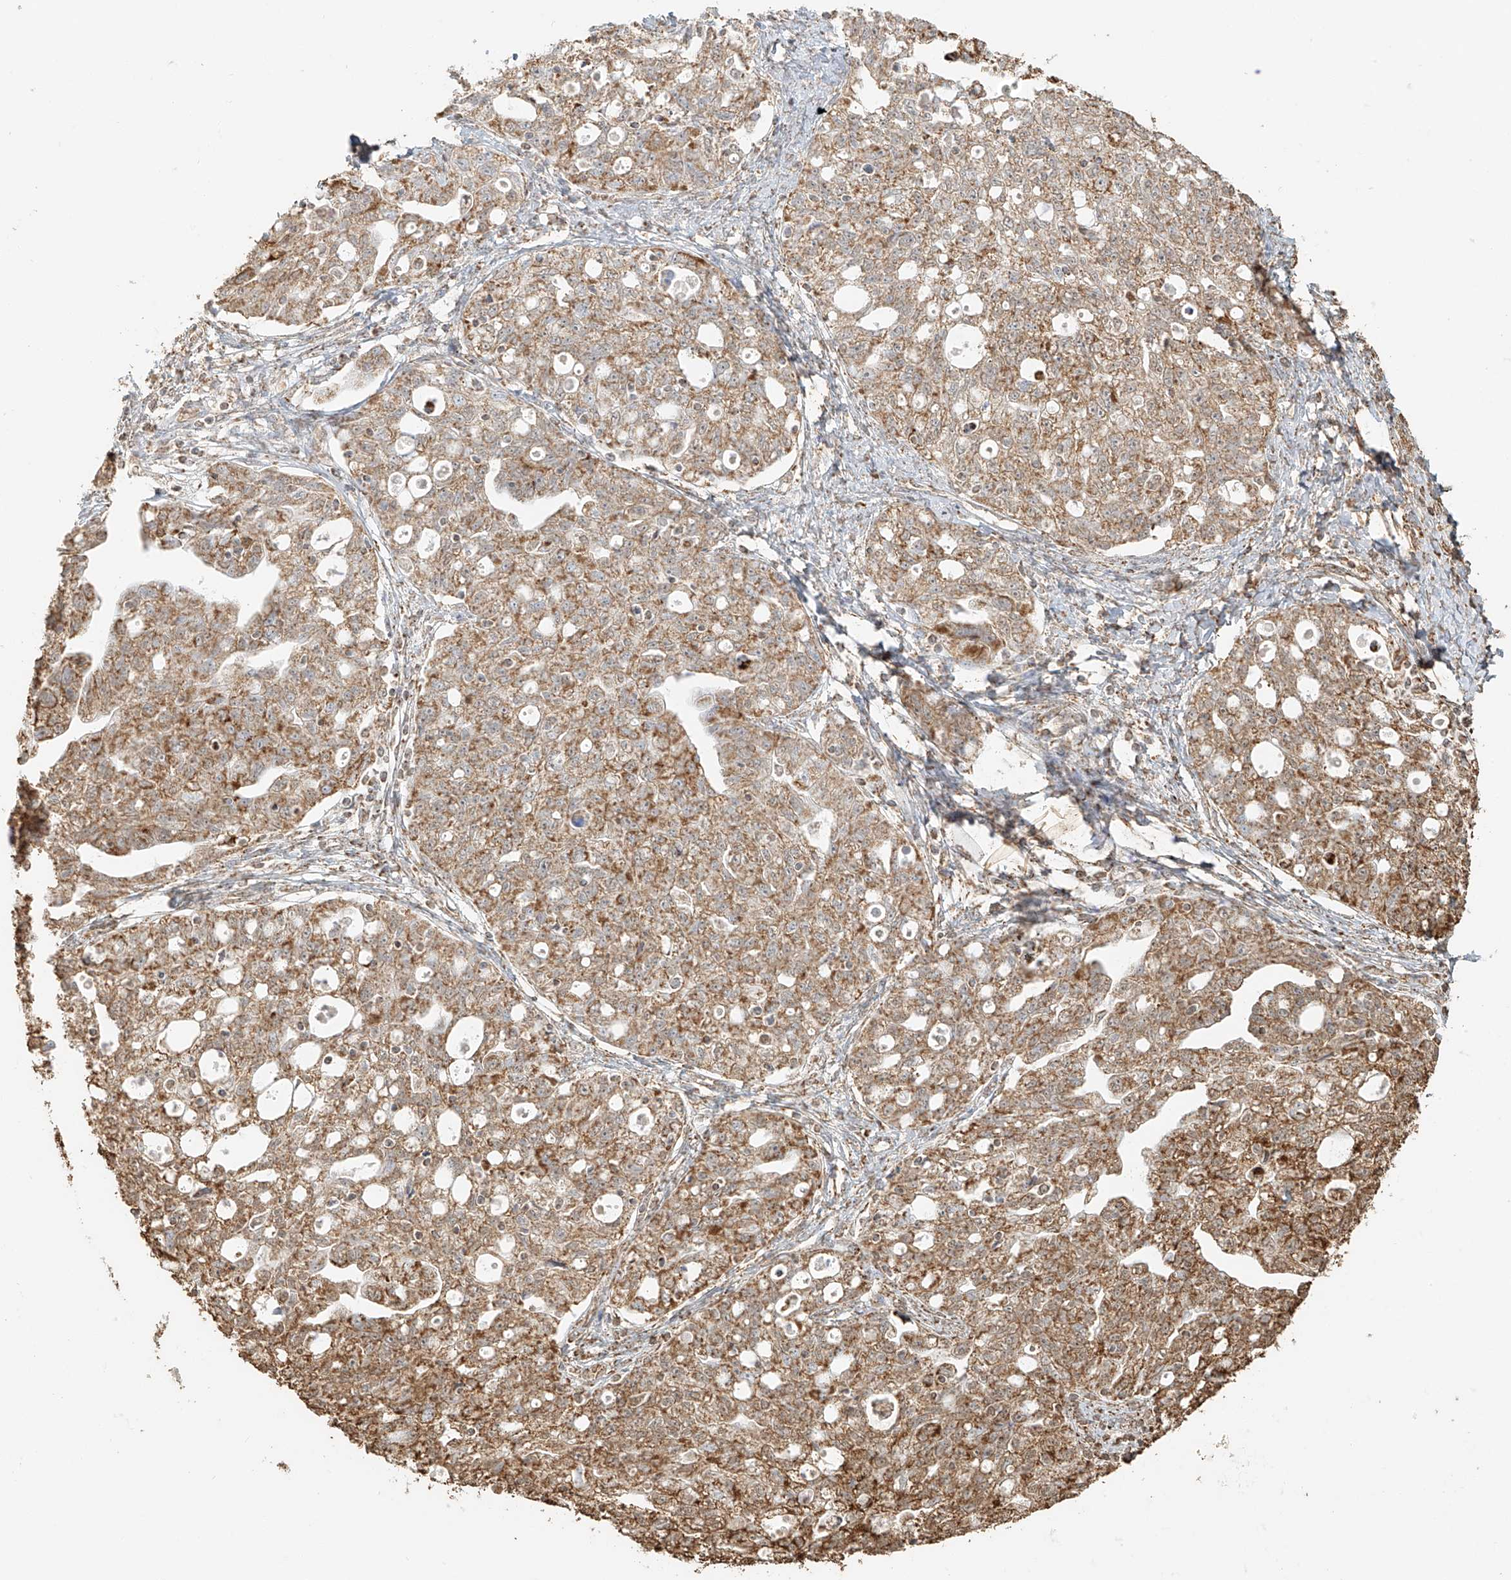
{"staining": {"intensity": "moderate", "quantity": ">75%", "location": "cytoplasmic/membranous"}, "tissue": "ovarian cancer", "cell_type": "Tumor cells", "image_type": "cancer", "snomed": [{"axis": "morphology", "description": "Carcinoma, NOS"}, {"axis": "morphology", "description": "Cystadenocarcinoma, serous, NOS"}, {"axis": "topography", "description": "Ovary"}], "caption": "Ovarian cancer tissue exhibits moderate cytoplasmic/membranous expression in approximately >75% of tumor cells", "gene": "MIPEP", "patient": {"sex": "female", "age": 69}}